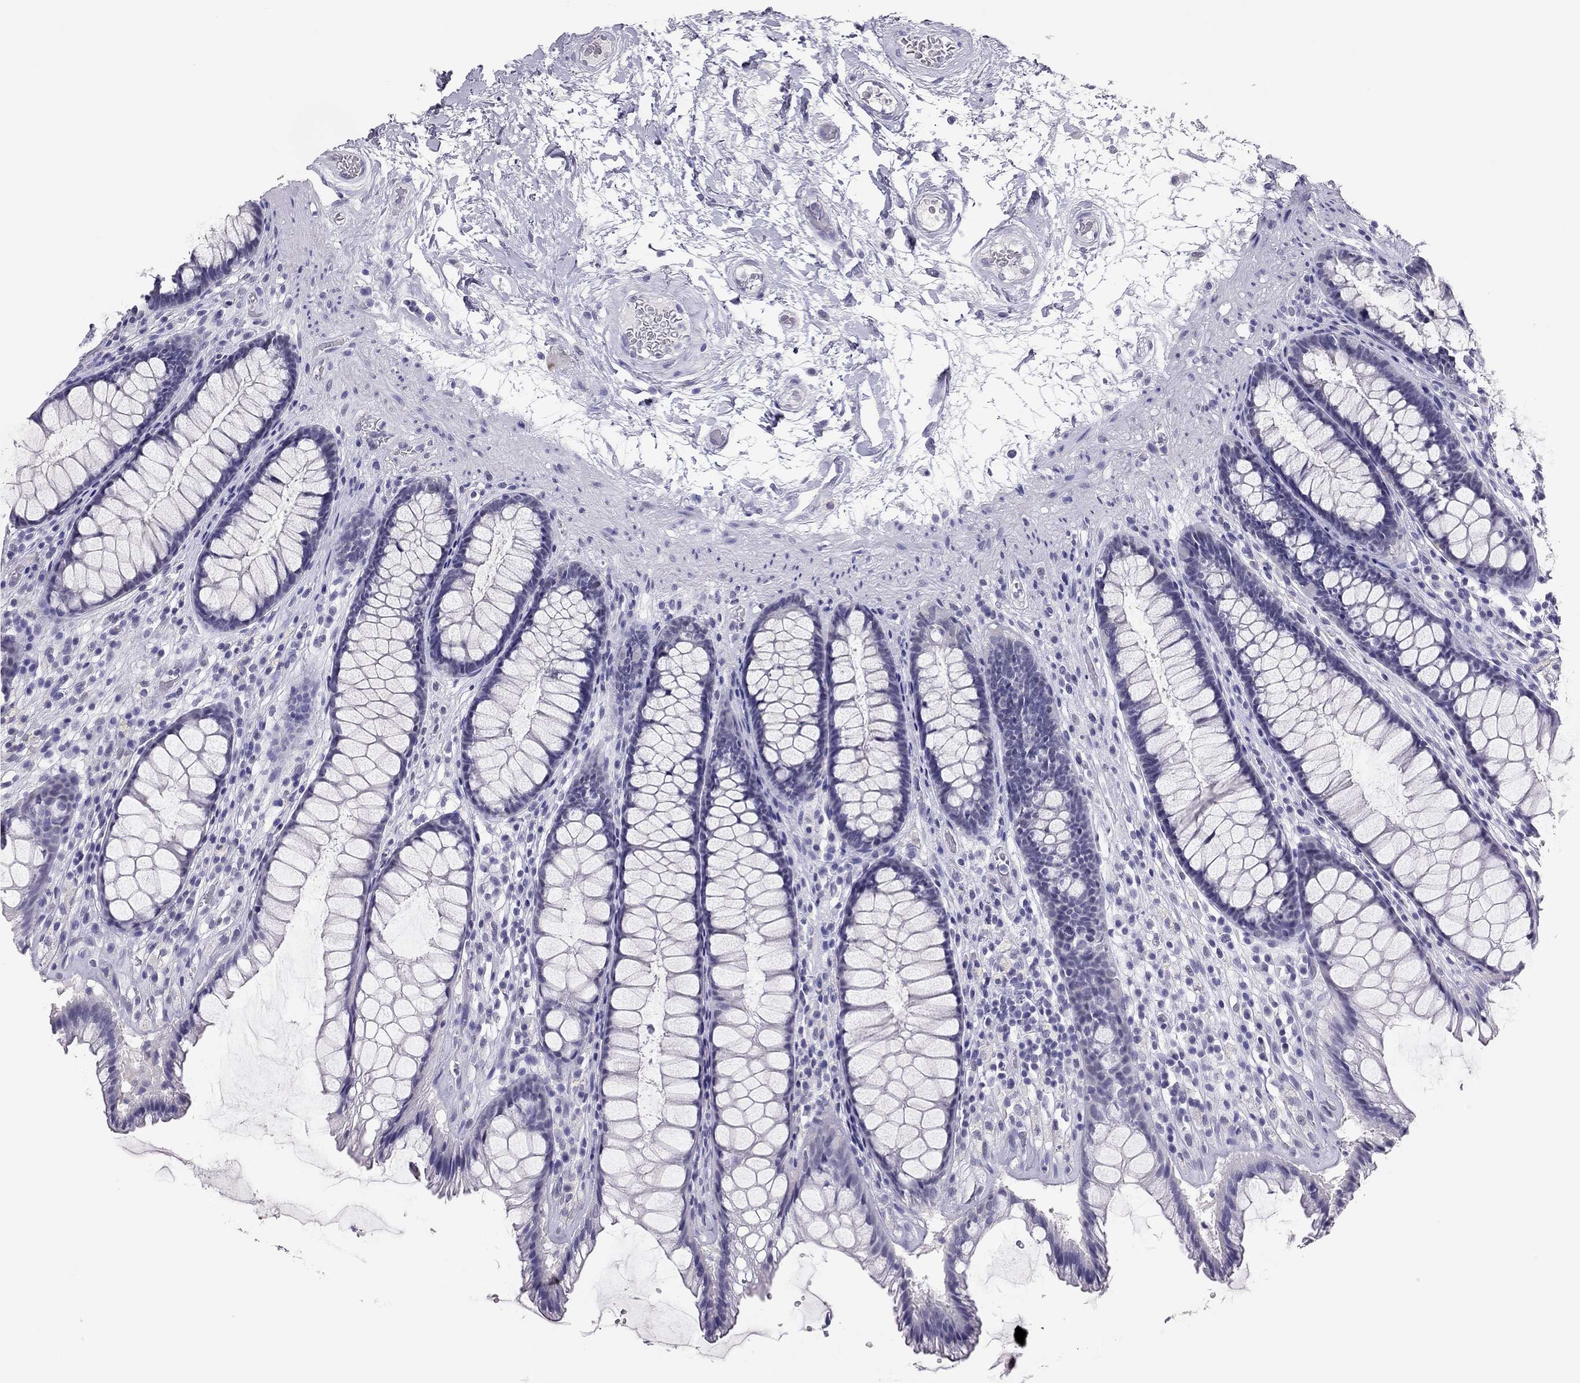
{"staining": {"intensity": "negative", "quantity": "none", "location": "none"}, "tissue": "rectum", "cell_type": "Glandular cells", "image_type": "normal", "snomed": [{"axis": "morphology", "description": "Normal tissue, NOS"}, {"axis": "topography", "description": "Rectum"}], "caption": "Unremarkable rectum was stained to show a protein in brown. There is no significant expression in glandular cells.", "gene": "PHOX2A", "patient": {"sex": "male", "age": 72}}